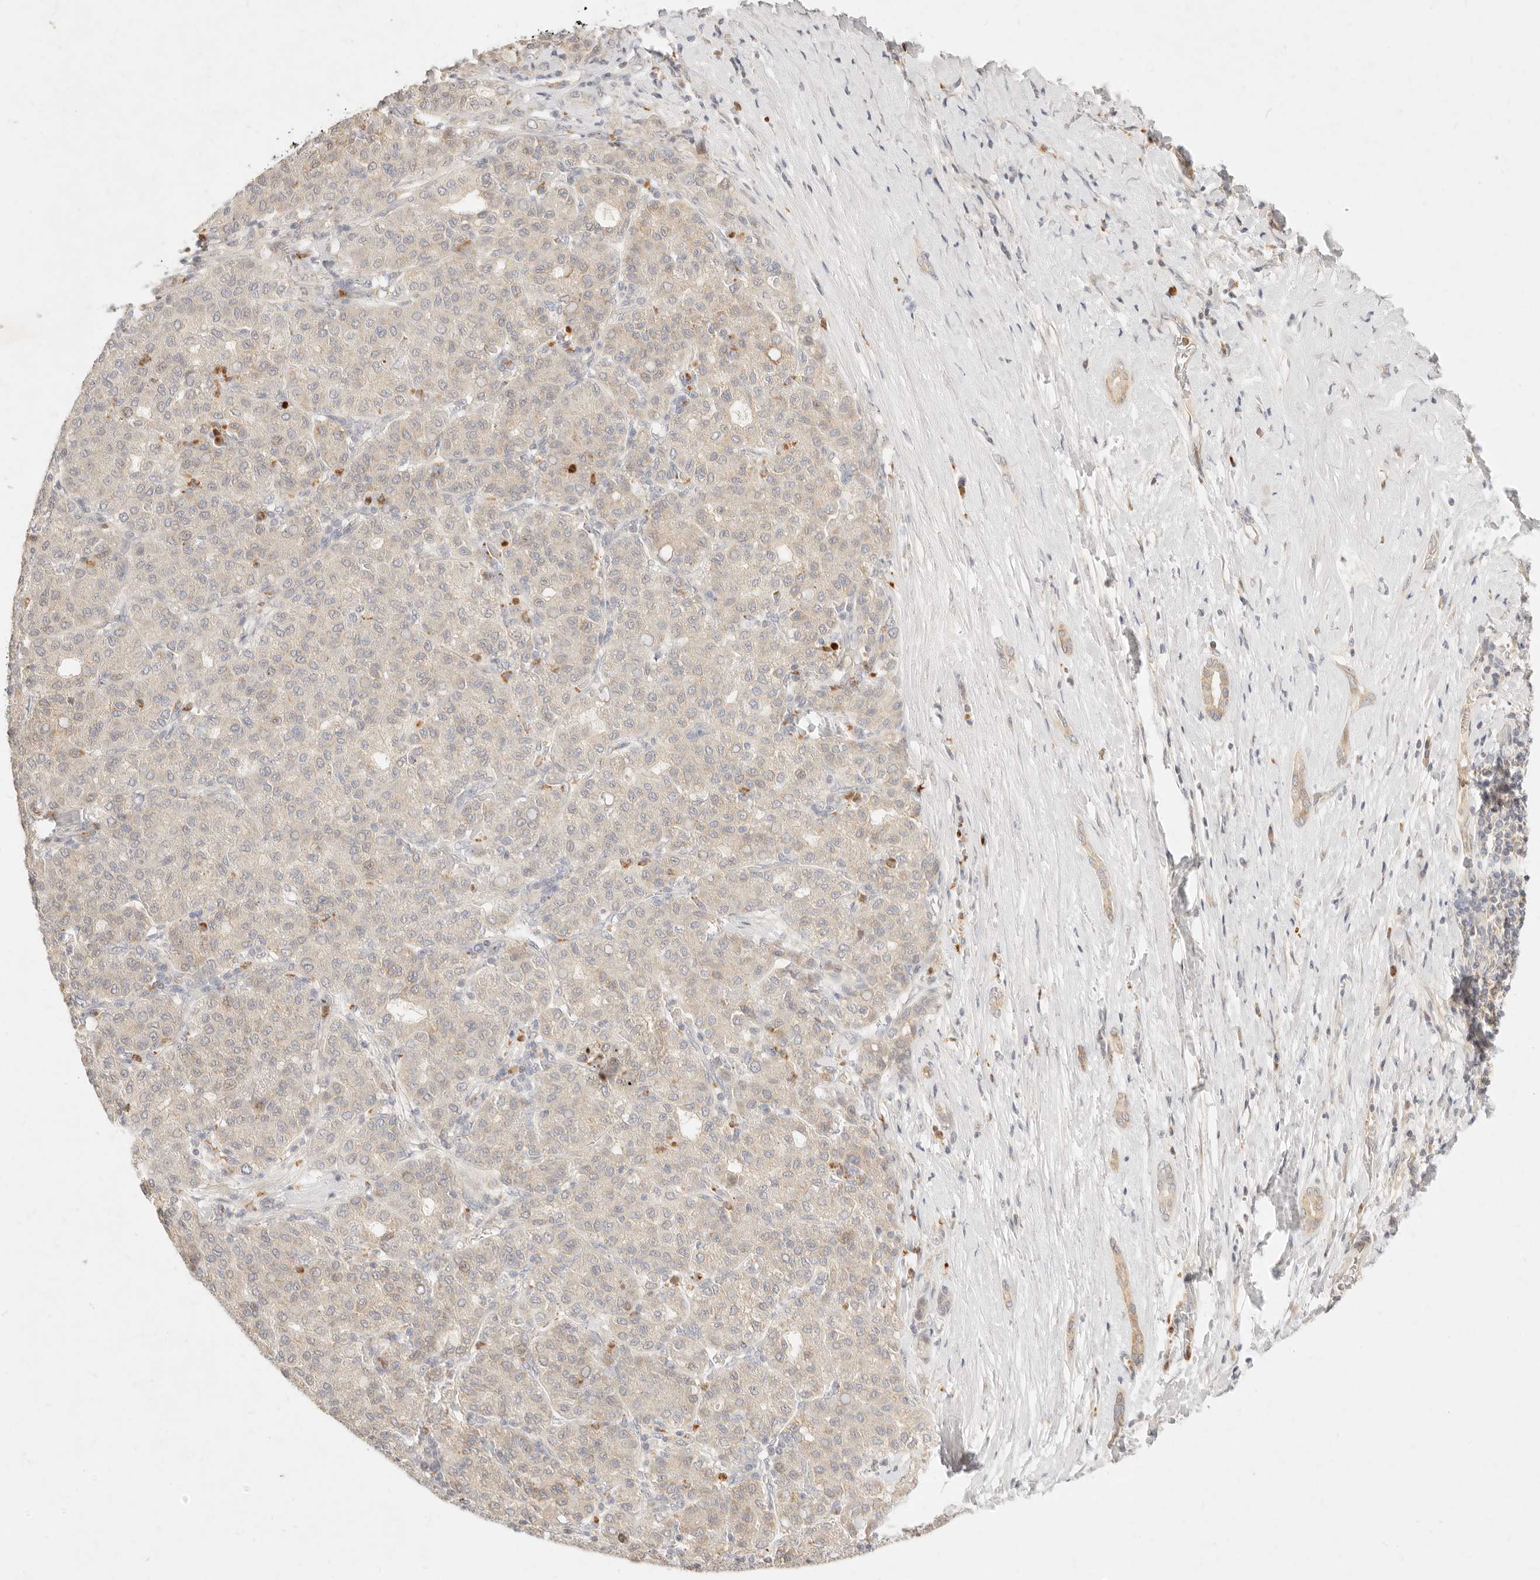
{"staining": {"intensity": "weak", "quantity": "25%-75%", "location": "cytoplasmic/membranous"}, "tissue": "liver cancer", "cell_type": "Tumor cells", "image_type": "cancer", "snomed": [{"axis": "morphology", "description": "Carcinoma, Hepatocellular, NOS"}, {"axis": "topography", "description": "Liver"}], "caption": "The image demonstrates staining of liver cancer (hepatocellular carcinoma), revealing weak cytoplasmic/membranous protein positivity (brown color) within tumor cells. (DAB (3,3'-diaminobenzidine) IHC, brown staining for protein, blue staining for nuclei).", "gene": "ASCL3", "patient": {"sex": "male", "age": 65}}